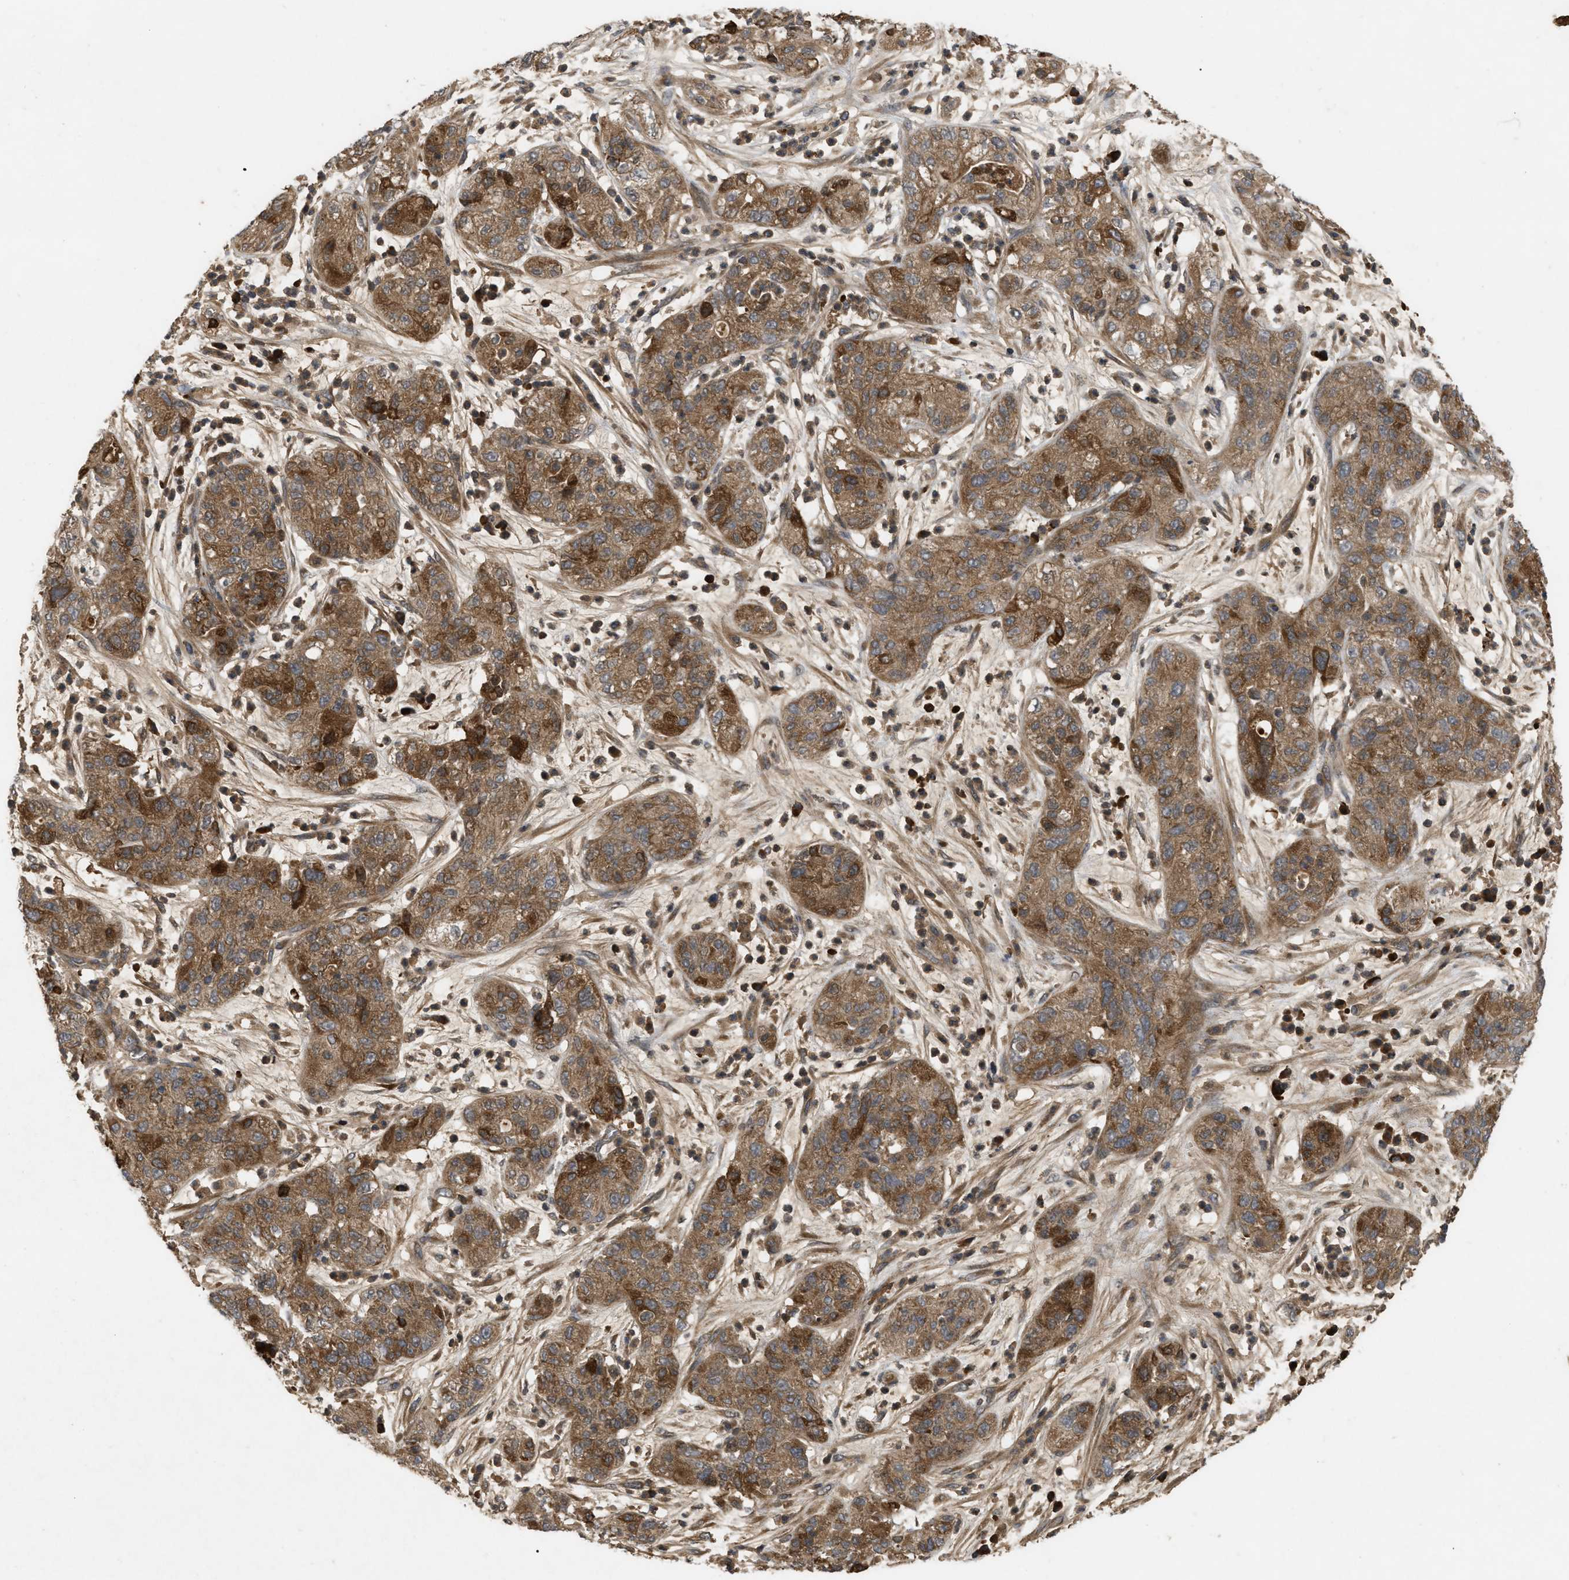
{"staining": {"intensity": "moderate", "quantity": ">75%", "location": "cytoplasmic/membranous"}, "tissue": "pancreatic cancer", "cell_type": "Tumor cells", "image_type": "cancer", "snomed": [{"axis": "morphology", "description": "Adenocarcinoma, NOS"}, {"axis": "topography", "description": "Pancreas"}], "caption": "DAB (3,3'-diaminobenzidine) immunohistochemical staining of human pancreatic adenocarcinoma demonstrates moderate cytoplasmic/membranous protein positivity in about >75% of tumor cells.", "gene": "RAB2A", "patient": {"sex": "female", "age": 78}}